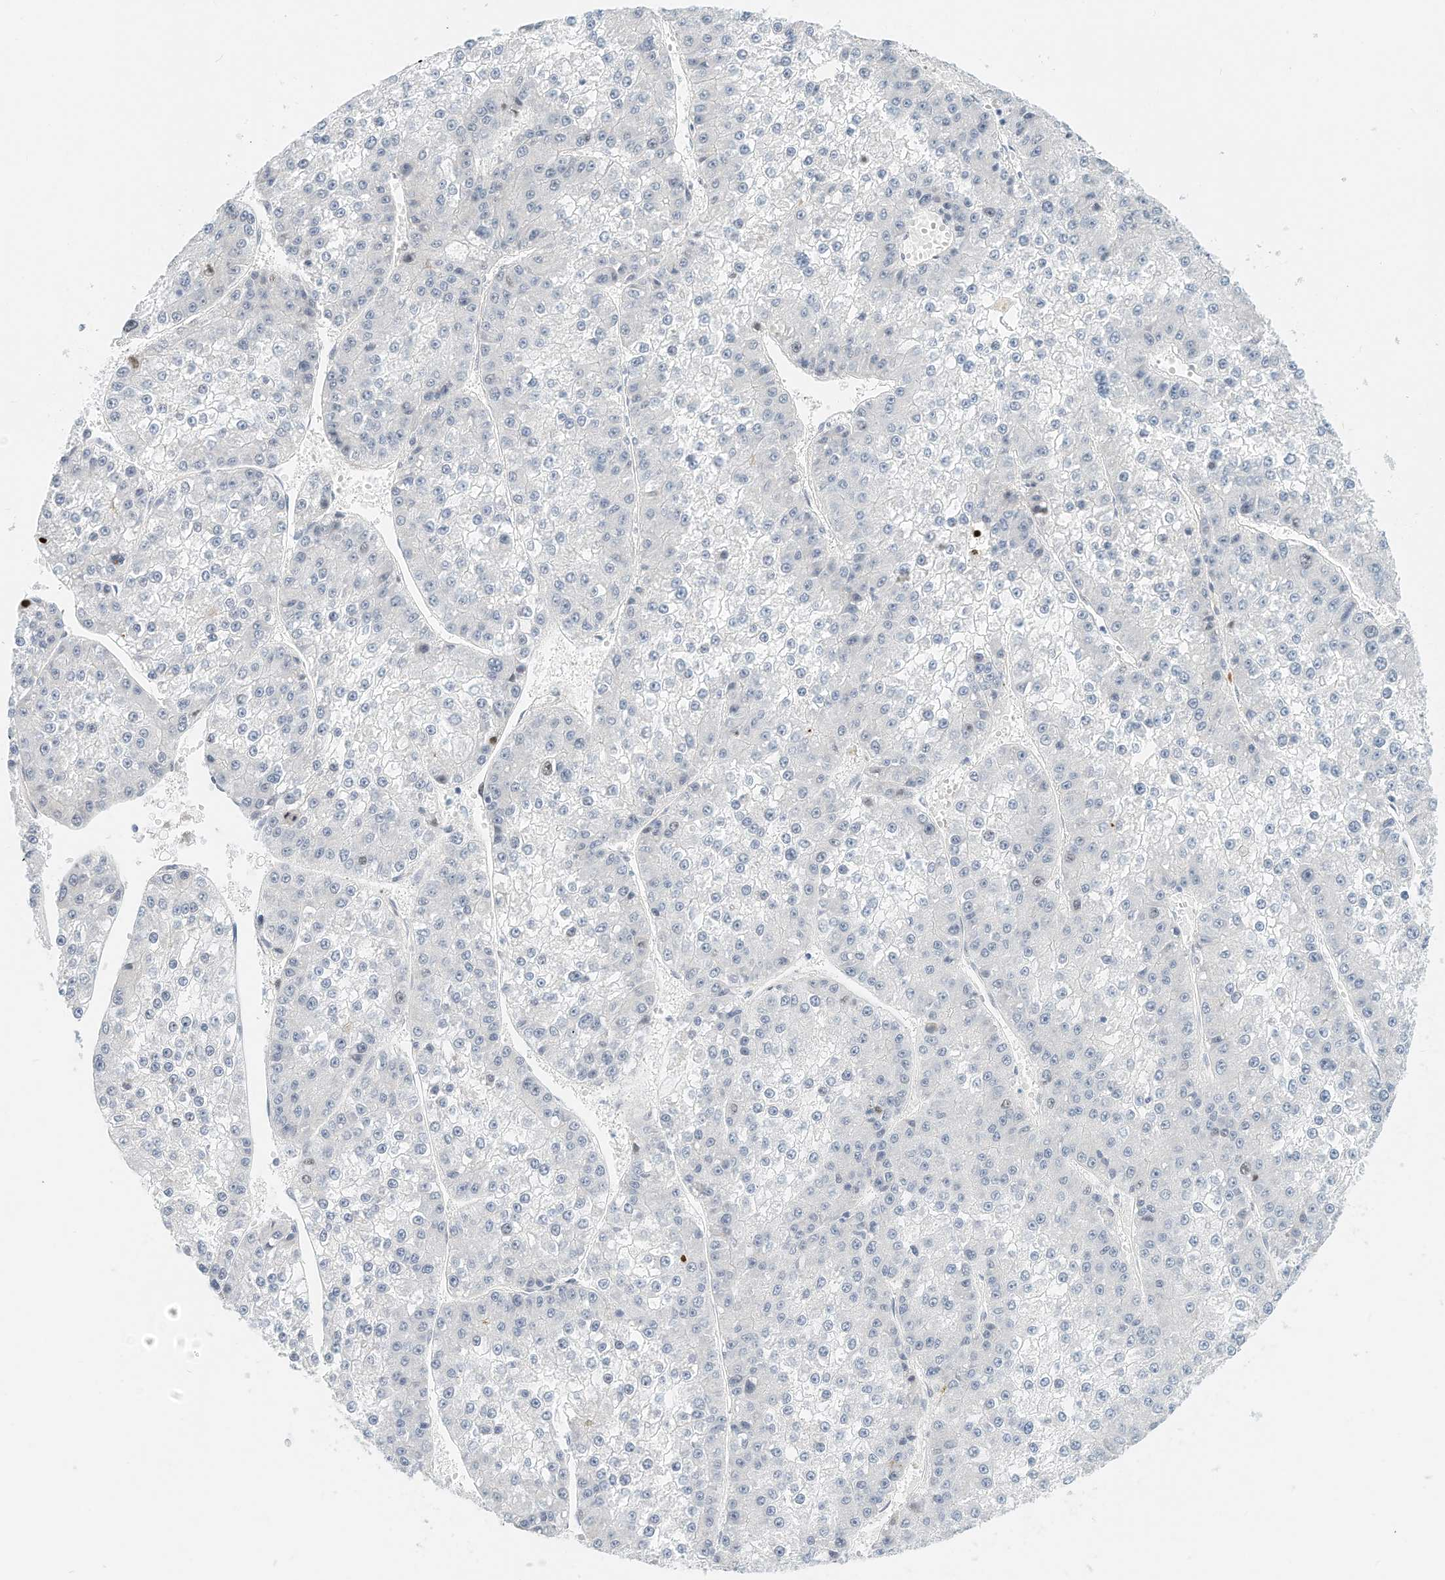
{"staining": {"intensity": "negative", "quantity": "none", "location": "none"}, "tissue": "liver cancer", "cell_type": "Tumor cells", "image_type": "cancer", "snomed": [{"axis": "morphology", "description": "Carcinoma, Hepatocellular, NOS"}, {"axis": "topography", "description": "Liver"}], "caption": "Tumor cells are negative for protein expression in human liver hepatocellular carcinoma. (IHC, brightfield microscopy, high magnification).", "gene": "ARHGAP28", "patient": {"sex": "female", "age": 73}}